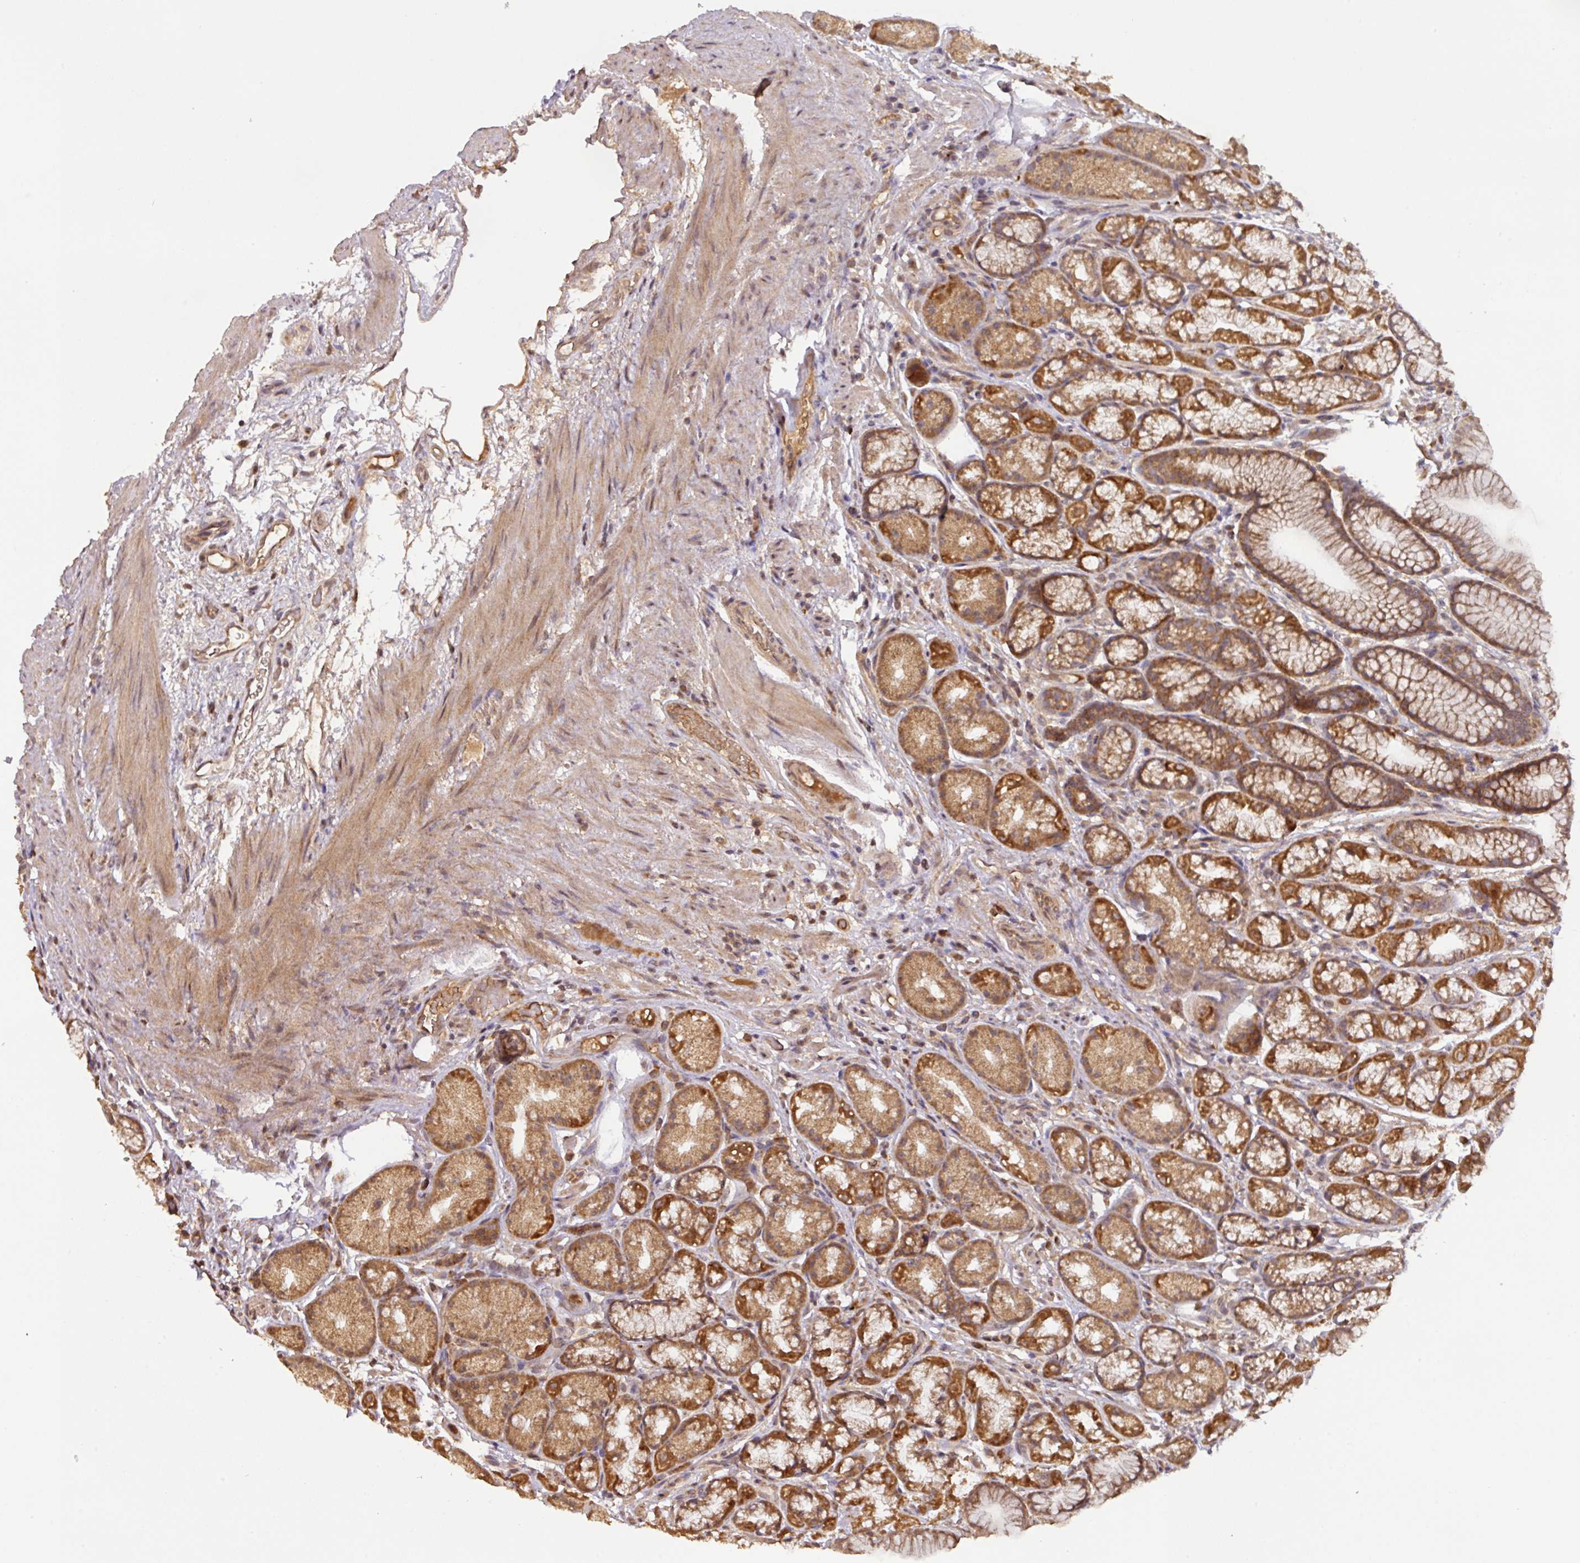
{"staining": {"intensity": "strong", "quantity": ">75%", "location": "cytoplasmic/membranous"}, "tissue": "stomach", "cell_type": "Glandular cells", "image_type": "normal", "snomed": [{"axis": "morphology", "description": "Normal tissue, NOS"}, {"axis": "topography", "description": "Stomach, lower"}], "caption": "Brown immunohistochemical staining in normal stomach reveals strong cytoplasmic/membranous positivity in about >75% of glandular cells.", "gene": "MRRF", "patient": {"sex": "male", "age": 67}}